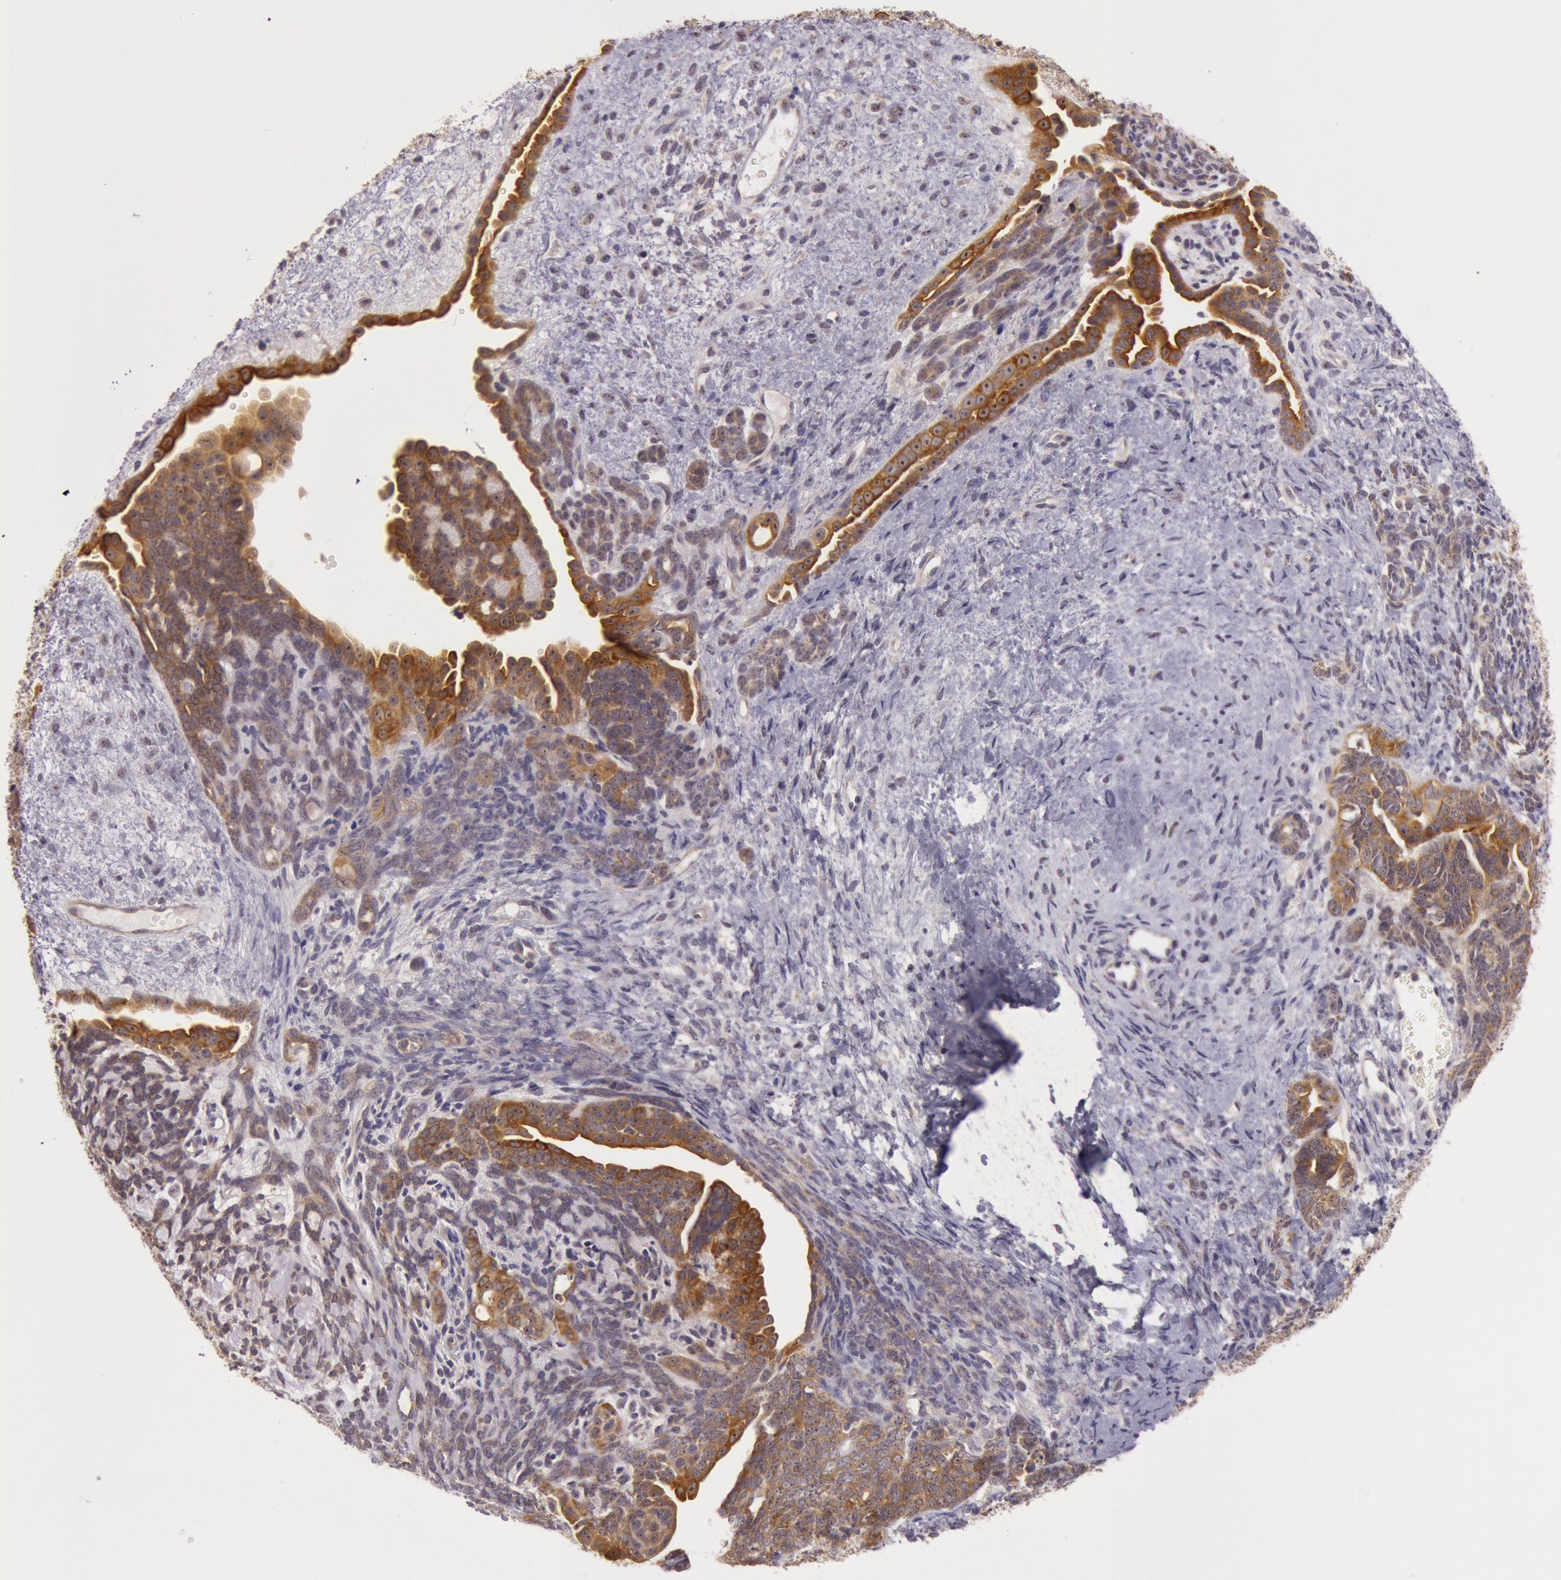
{"staining": {"intensity": "strong", "quantity": ">75%", "location": "cytoplasmic/membranous"}, "tissue": "endometrial cancer", "cell_type": "Tumor cells", "image_type": "cancer", "snomed": [{"axis": "morphology", "description": "Neoplasm, malignant, NOS"}, {"axis": "topography", "description": "Endometrium"}], "caption": "The image displays a brown stain indicating the presence of a protein in the cytoplasmic/membranous of tumor cells in neoplasm (malignant) (endometrial). The staining is performed using DAB brown chromogen to label protein expression. The nuclei are counter-stained blue using hematoxylin.", "gene": "CDK16", "patient": {"sex": "female", "age": 74}}